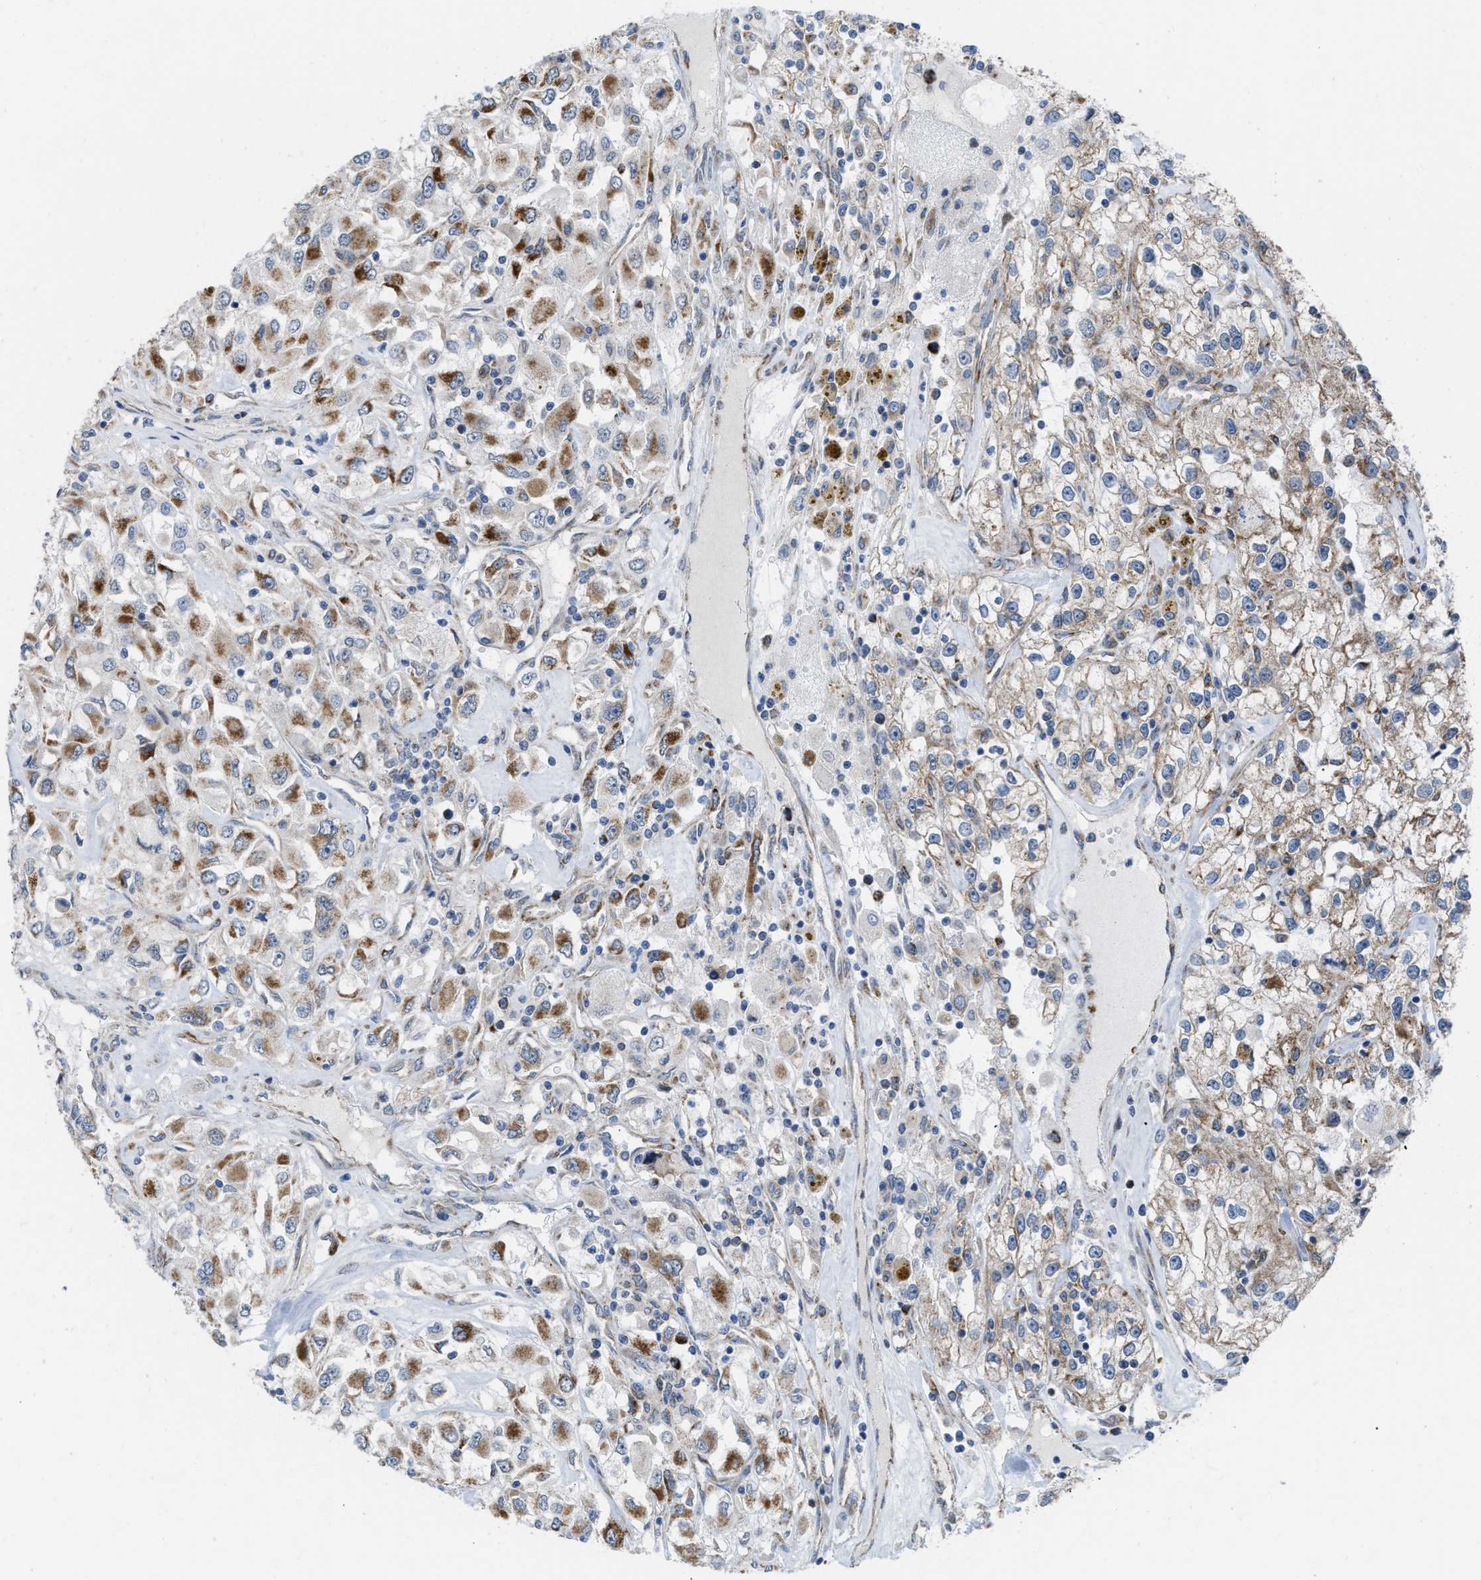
{"staining": {"intensity": "strong", "quantity": "25%-75%", "location": "cytoplasmic/membranous"}, "tissue": "renal cancer", "cell_type": "Tumor cells", "image_type": "cancer", "snomed": [{"axis": "morphology", "description": "Adenocarcinoma, NOS"}, {"axis": "topography", "description": "Kidney"}], "caption": "Renal adenocarcinoma stained with a protein marker shows strong staining in tumor cells.", "gene": "AKAP1", "patient": {"sex": "female", "age": 52}}